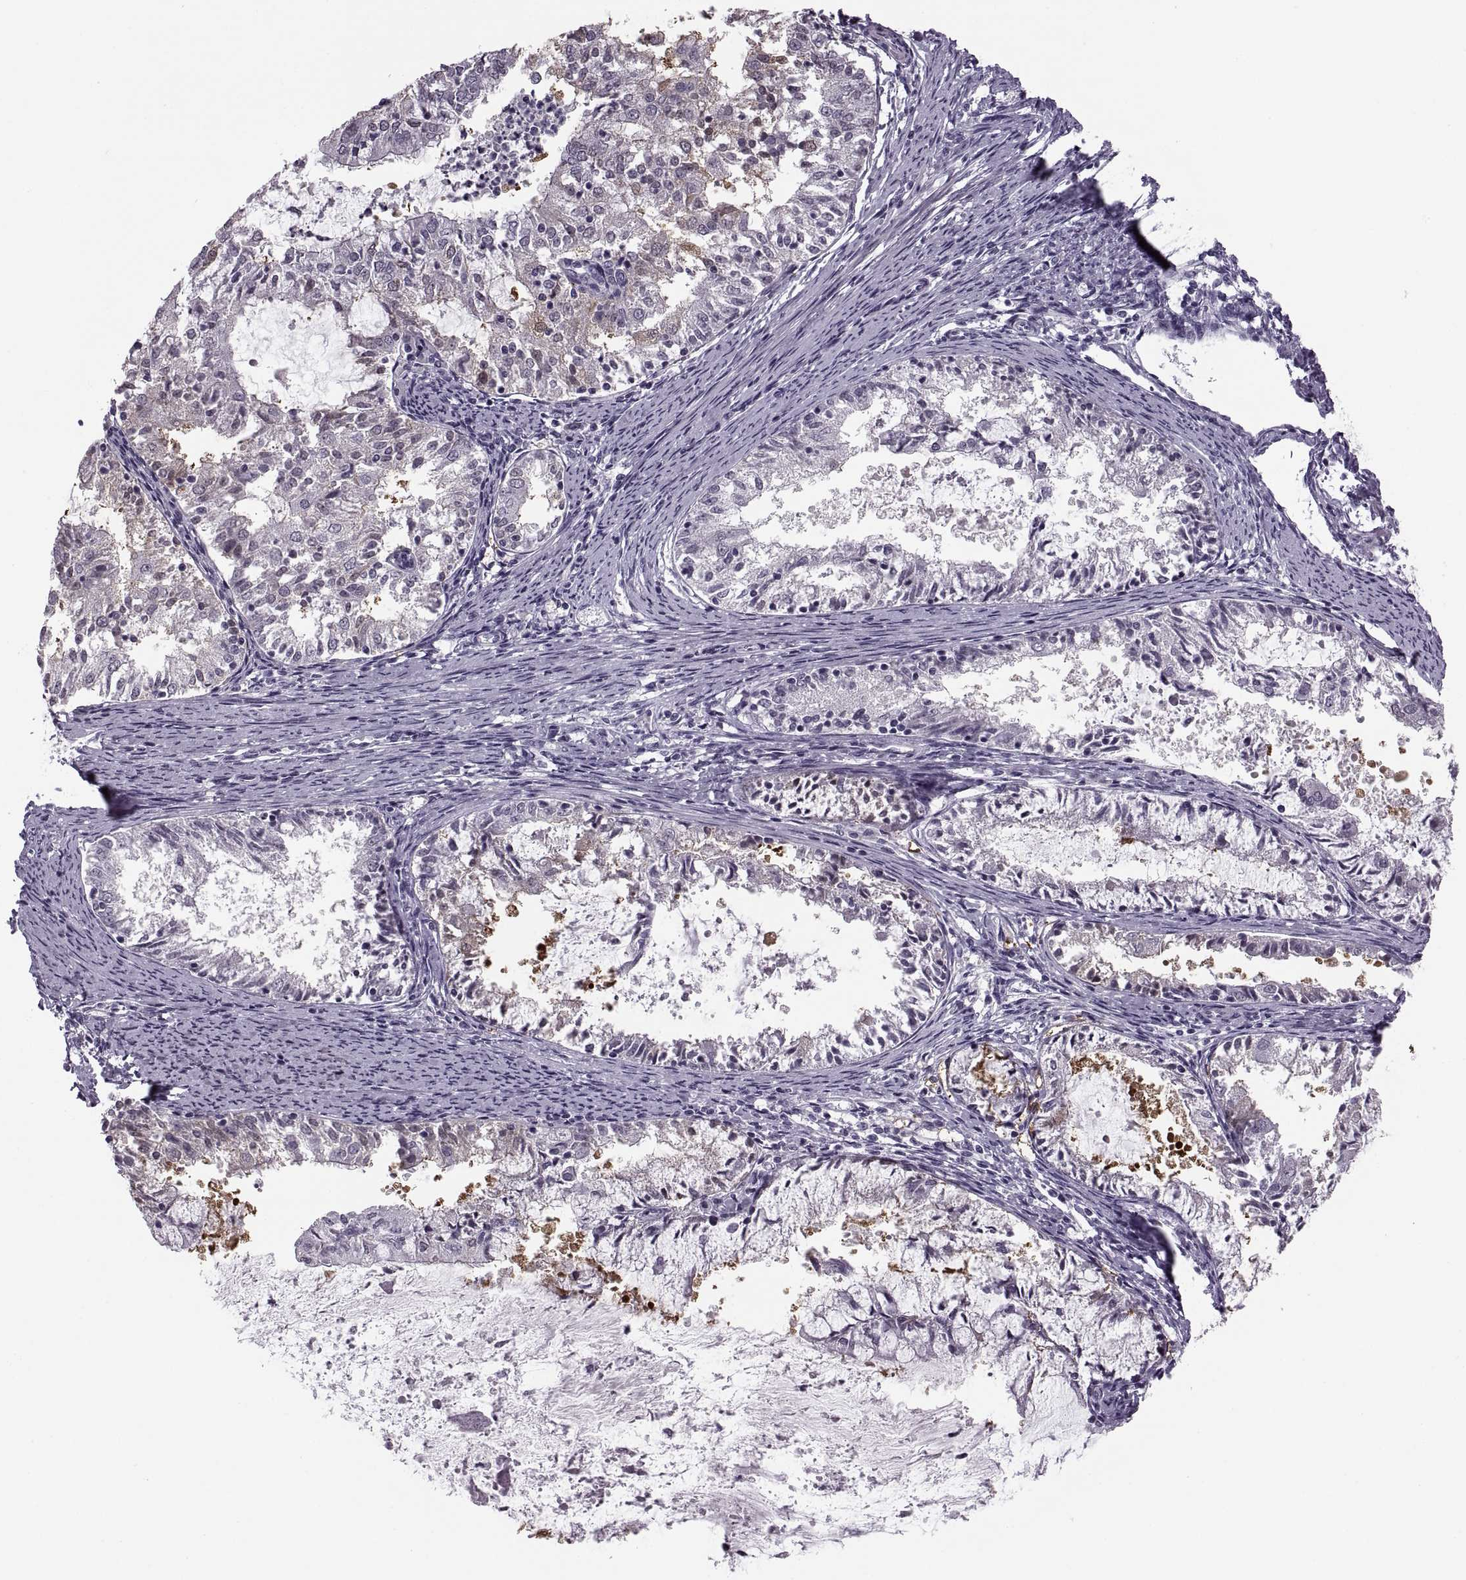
{"staining": {"intensity": "negative", "quantity": "none", "location": "none"}, "tissue": "endometrial cancer", "cell_type": "Tumor cells", "image_type": "cancer", "snomed": [{"axis": "morphology", "description": "Adenocarcinoma, NOS"}, {"axis": "topography", "description": "Endometrium"}], "caption": "The histopathology image exhibits no staining of tumor cells in endometrial adenocarcinoma.", "gene": "PAGE5", "patient": {"sex": "female", "age": 57}}